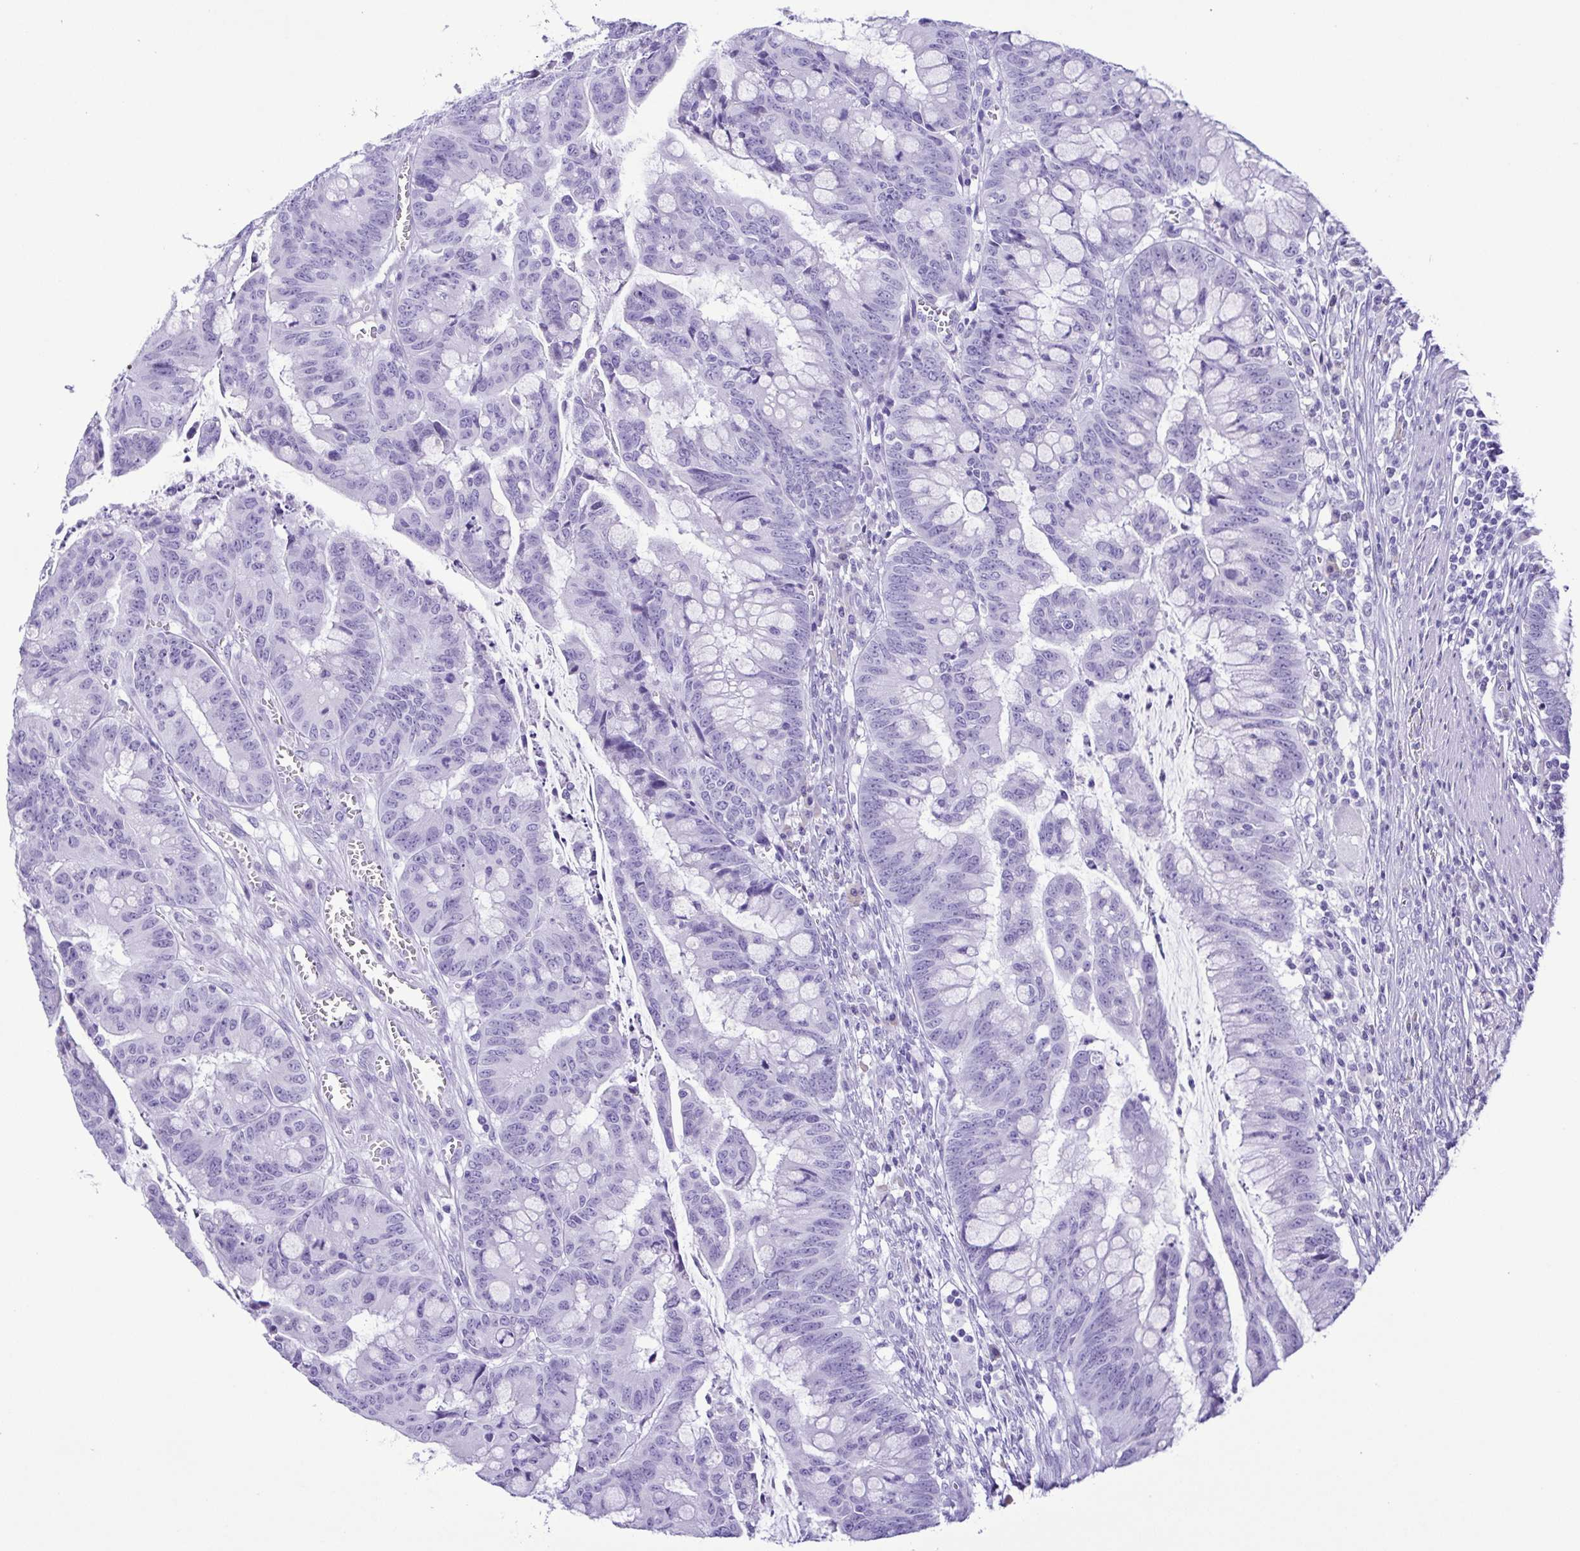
{"staining": {"intensity": "negative", "quantity": "none", "location": "none"}, "tissue": "colorectal cancer", "cell_type": "Tumor cells", "image_type": "cancer", "snomed": [{"axis": "morphology", "description": "Adenocarcinoma, NOS"}, {"axis": "topography", "description": "Colon"}], "caption": "The image demonstrates no staining of tumor cells in colorectal cancer.", "gene": "PAK3", "patient": {"sex": "male", "age": 62}}